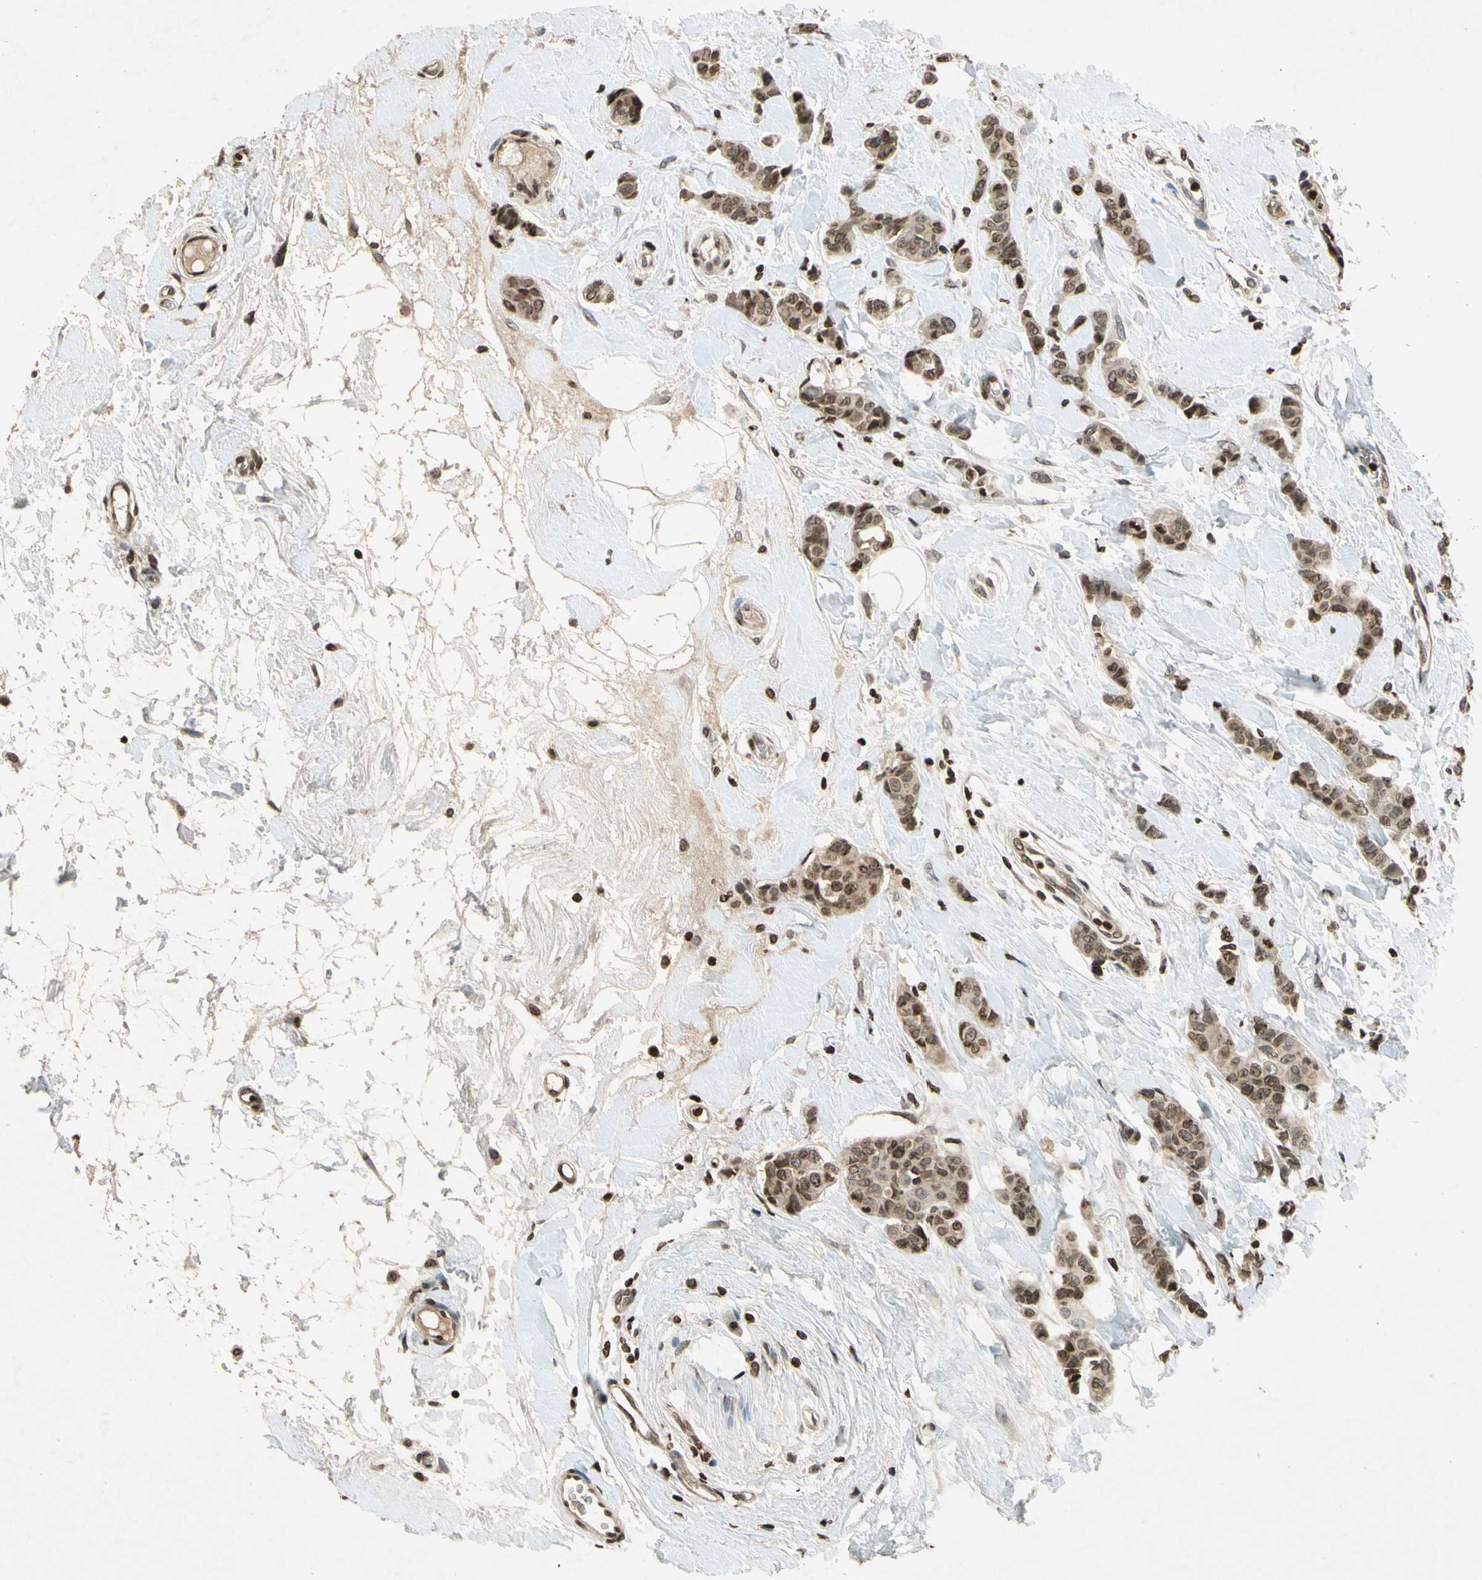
{"staining": {"intensity": "strong", "quantity": ">75%", "location": "cytoplasmic/membranous,nuclear"}, "tissue": "breast cancer", "cell_type": "Tumor cells", "image_type": "cancer", "snomed": [{"axis": "morphology", "description": "Normal tissue, NOS"}, {"axis": "morphology", "description": "Duct carcinoma"}, {"axis": "topography", "description": "Breast"}], "caption": "Protein expression by immunohistochemistry exhibits strong cytoplasmic/membranous and nuclear expression in about >75% of tumor cells in breast invasive ductal carcinoma.", "gene": "HOXB3", "patient": {"sex": "female", "age": 40}}